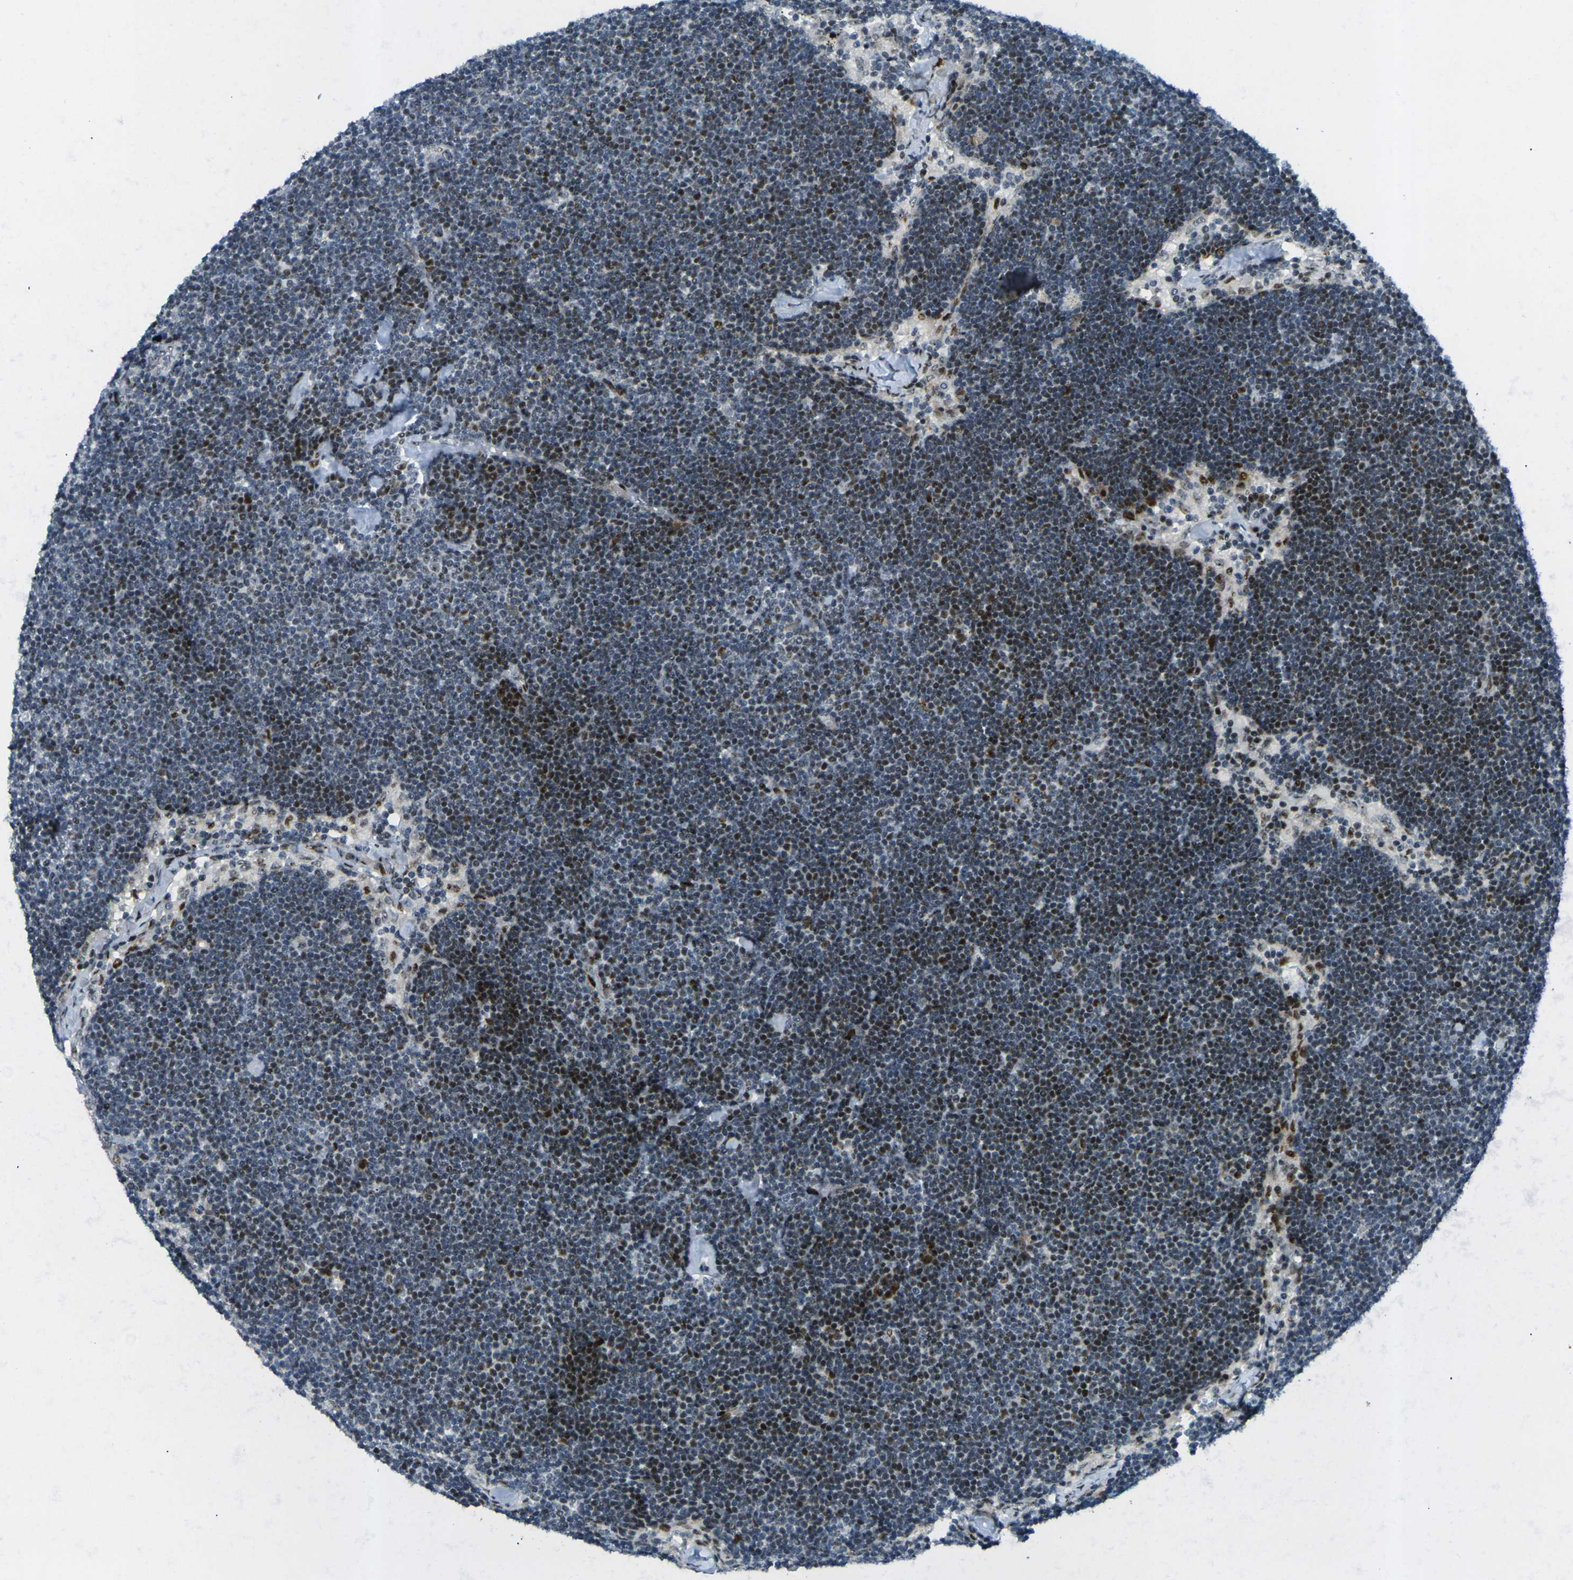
{"staining": {"intensity": "moderate", "quantity": "25%-75%", "location": "nuclear"}, "tissue": "lymph node", "cell_type": "Germinal center cells", "image_type": "normal", "snomed": [{"axis": "morphology", "description": "Normal tissue, NOS"}, {"axis": "topography", "description": "Lymph node"}], "caption": "This histopathology image demonstrates immunohistochemistry staining of unremarkable lymph node, with medium moderate nuclear staining in approximately 25%-75% of germinal center cells.", "gene": "UBE2C", "patient": {"sex": "male", "age": 63}}